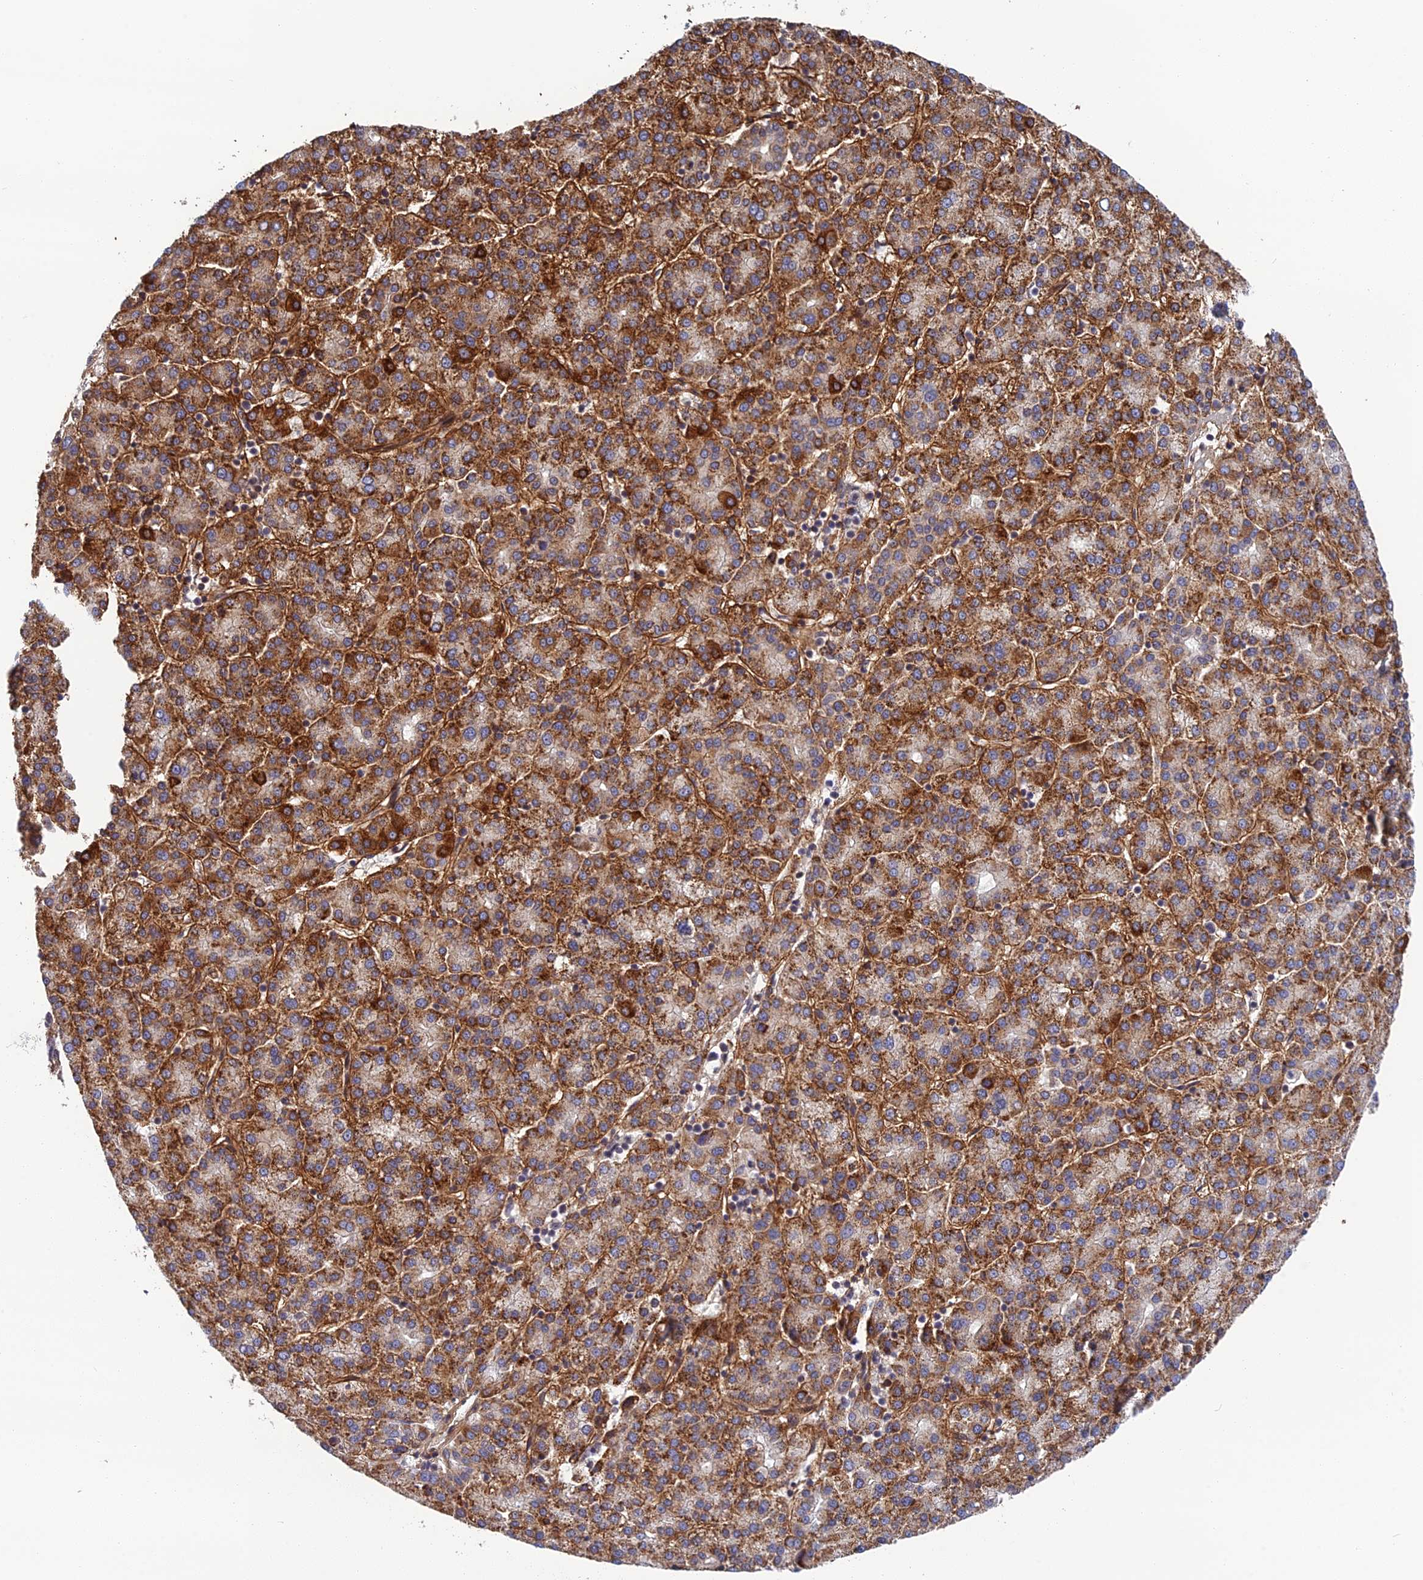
{"staining": {"intensity": "strong", "quantity": ">75%", "location": "cytoplasmic/membranous"}, "tissue": "liver cancer", "cell_type": "Tumor cells", "image_type": "cancer", "snomed": [{"axis": "morphology", "description": "Carcinoma, Hepatocellular, NOS"}, {"axis": "topography", "description": "Liver"}], "caption": "Immunohistochemical staining of liver cancer (hepatocellular carcinoma) reveals strong cytoplasmic/membranous protein staining in about >75% of tumor cells.", "gene": "REXO1", "patient": {"sex": "female", "age": 58}}